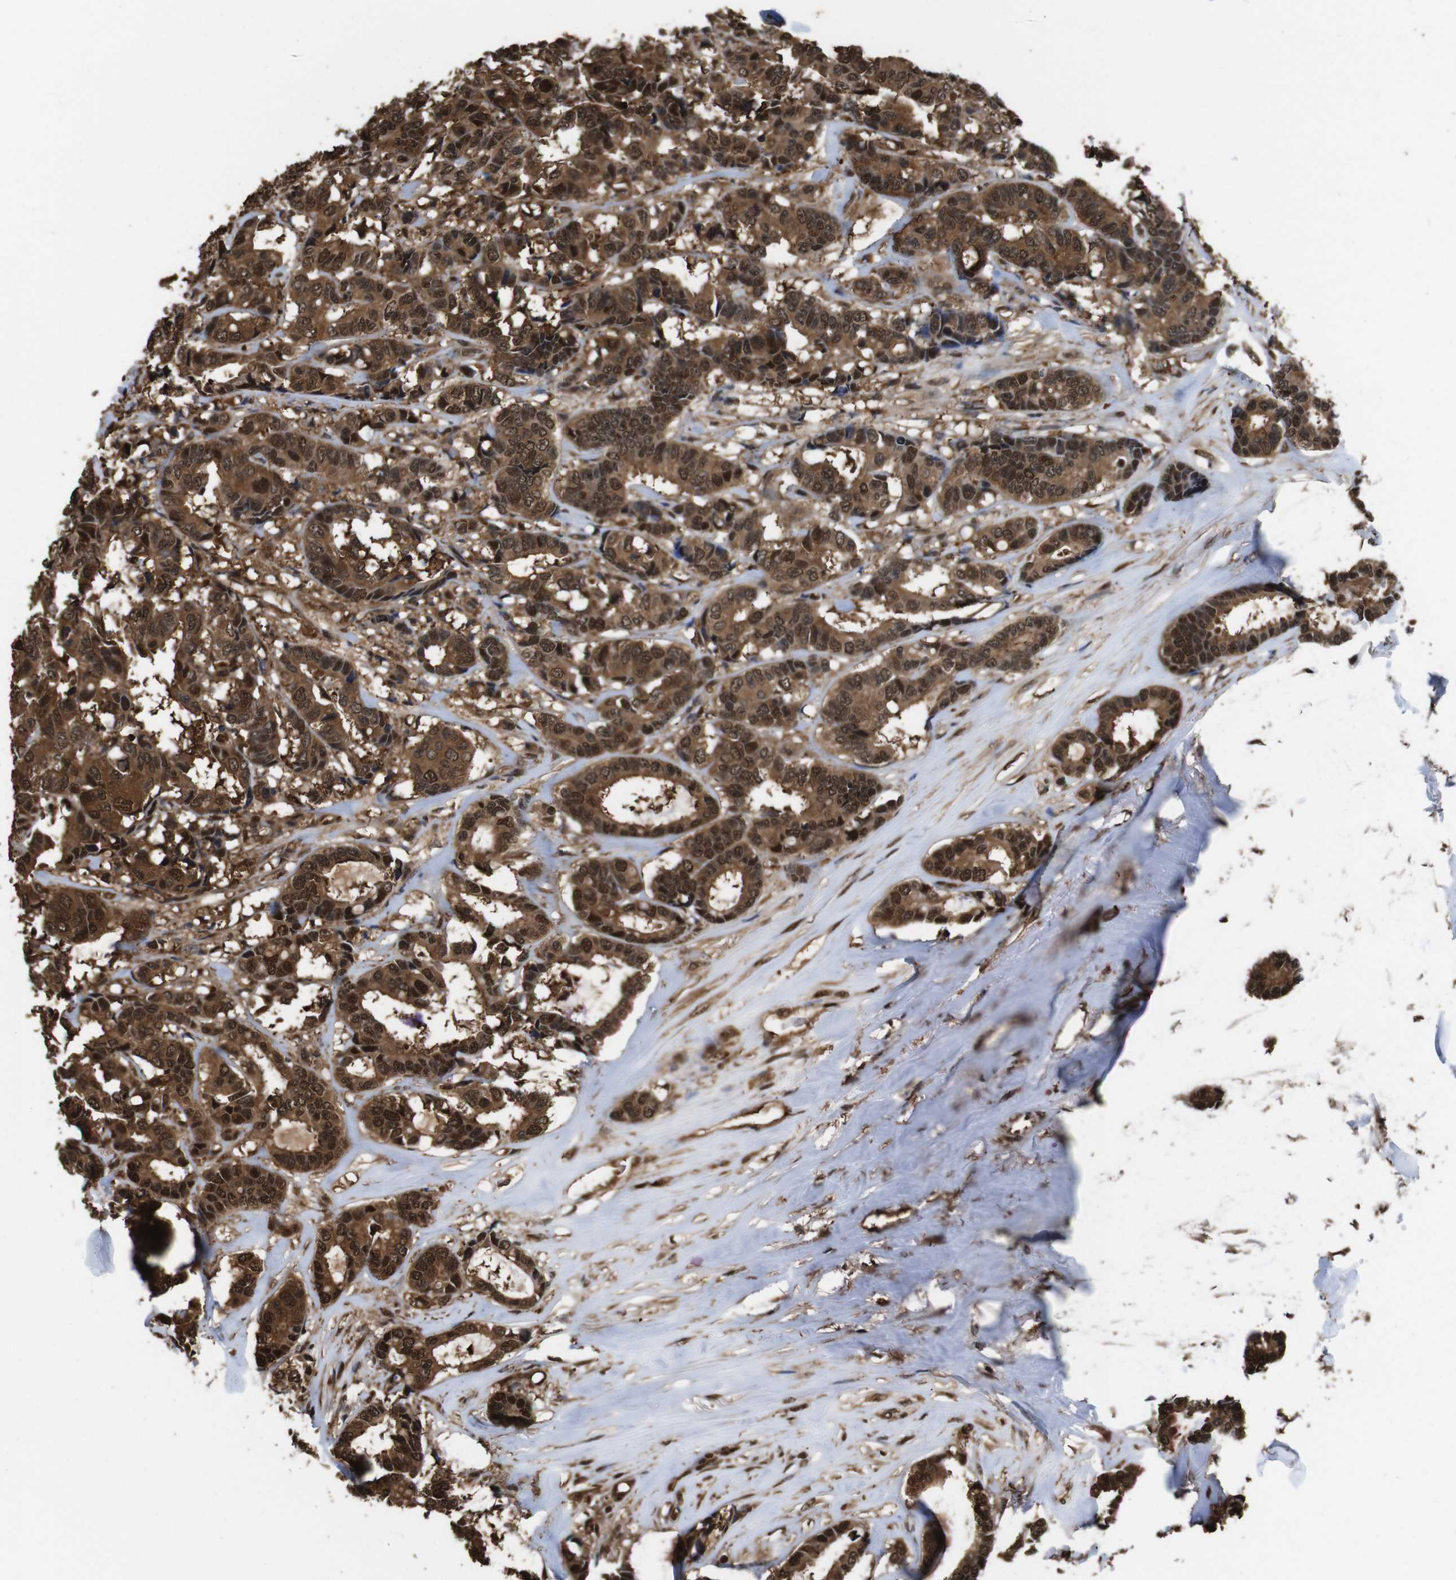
{"staining": {"intensity": "moderate", "quantity": ">75%", "location": "cytoplasmic/membranous,nuclear"}, "tissue": "breast cancer", "cell_type": "Tumor cells", "image_type": "cancer", "snomed": [{"axis": "morphology", "description": "Duct carcinoma"}, {"axis": "topography", "description": "Breast"}], "caption": "Moderate cytoplasmic/membranous and nuclear positivity is present in about >75% of tumor cells in breast infiltrating ductal carcinoma.", "gene": "VCP", "patient": {"sex": "female", "age": 87}}